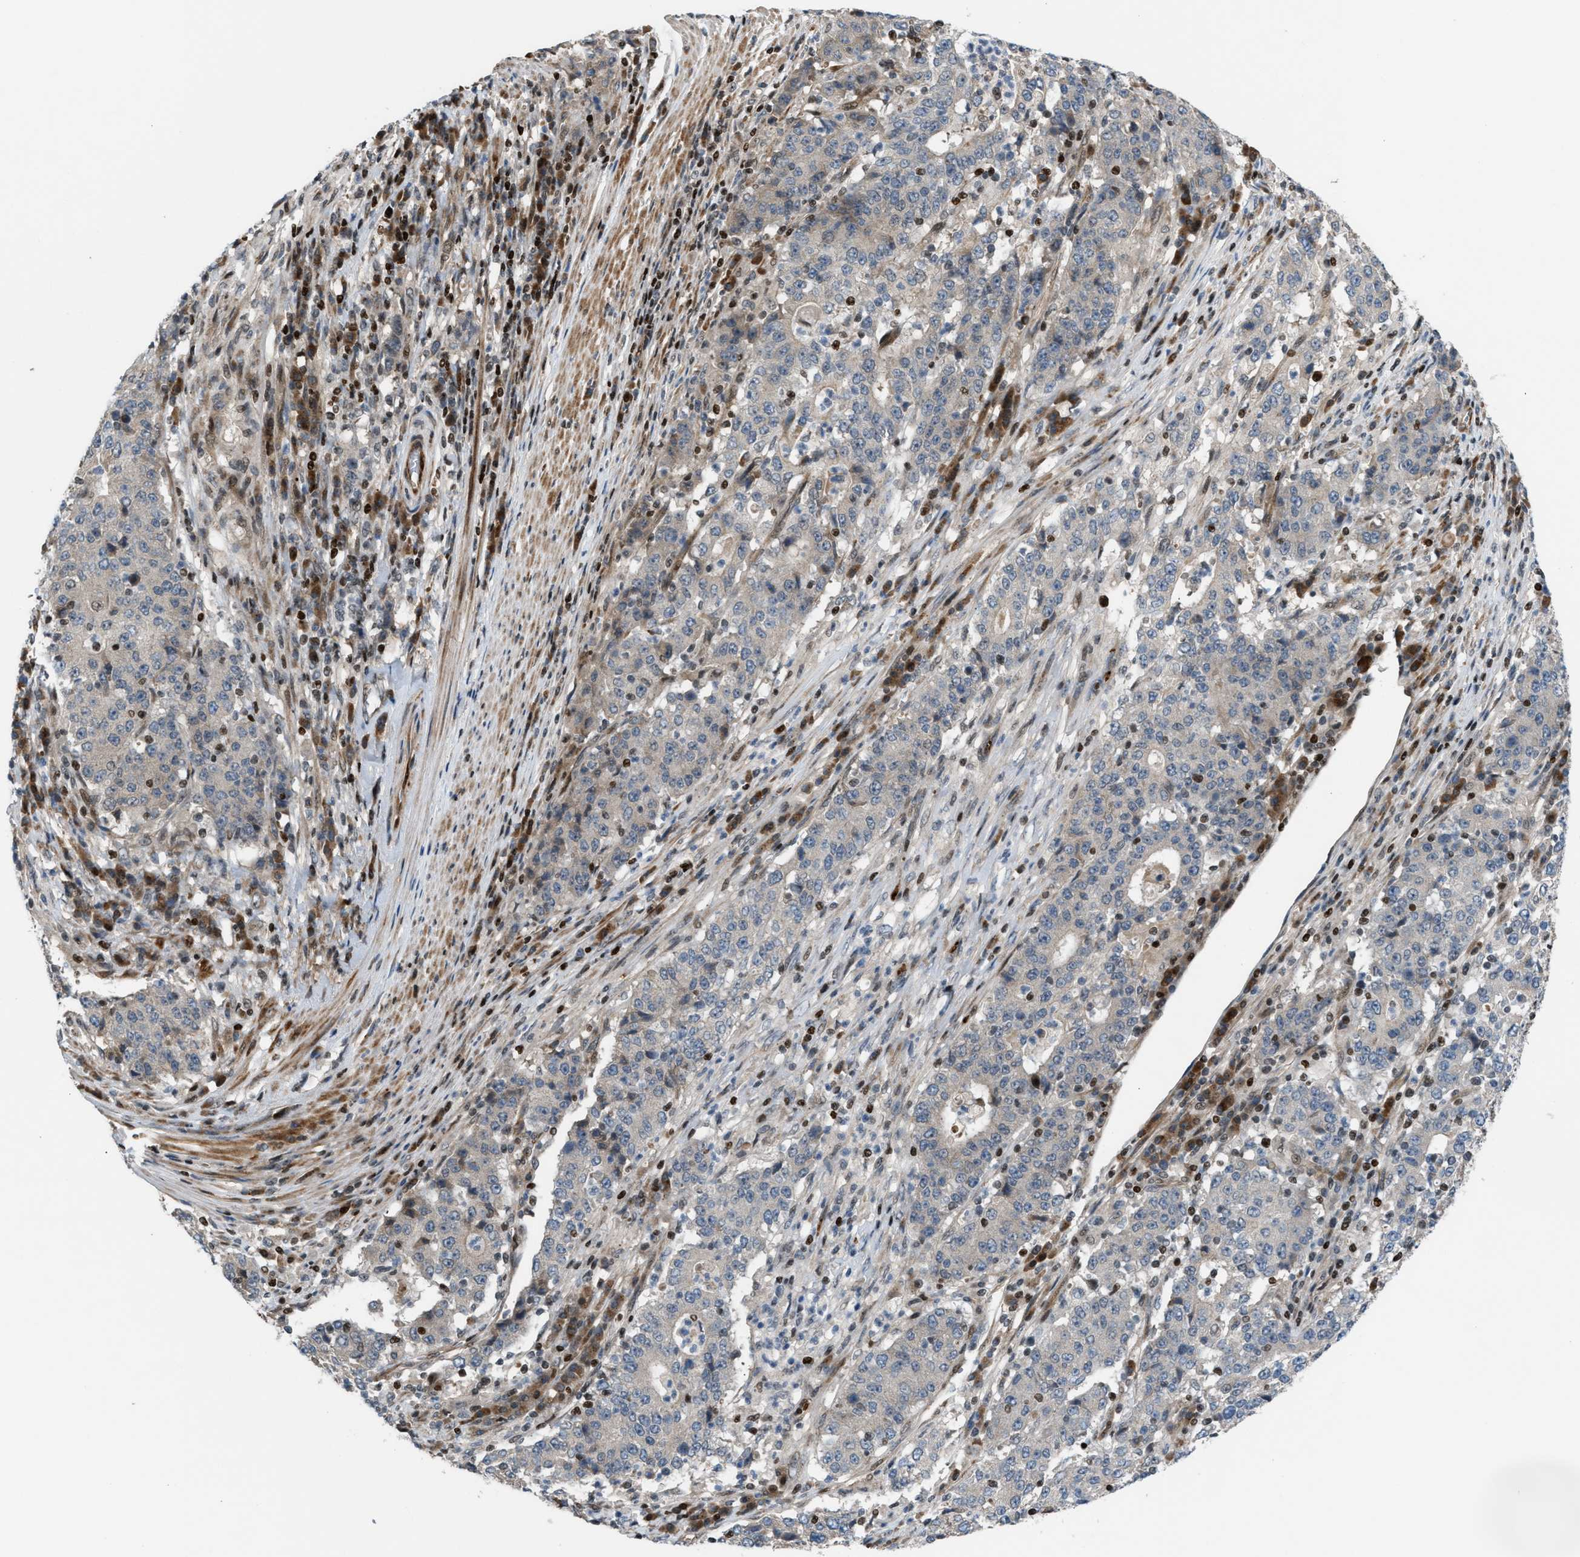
{"staining": {"intensity": "negative", "quantity": "none", "location": "none"}, "tissue": "stomach cancer", "cell_type": "Tumor cells", "image_type": "cancer", "snomed": [{"axis": "morphology", "description": "Adenocarcinoma, NOS"}, {"axis": "topography", "description": "Stomach"}], "caption": "Stomach cancer (adenocarcinoma) was stained to show a protein in brown. There is no significant staining in tumor cells. (Stains: DAB (3,3'-diaminobenzidine) immunohistochemistry (IHC) with hematoxylin counter stain, Microscopy: brightfield microscopy at high magnification).", "gene": "ZNF276", "patient": {"sex": "male", "age": 59}}